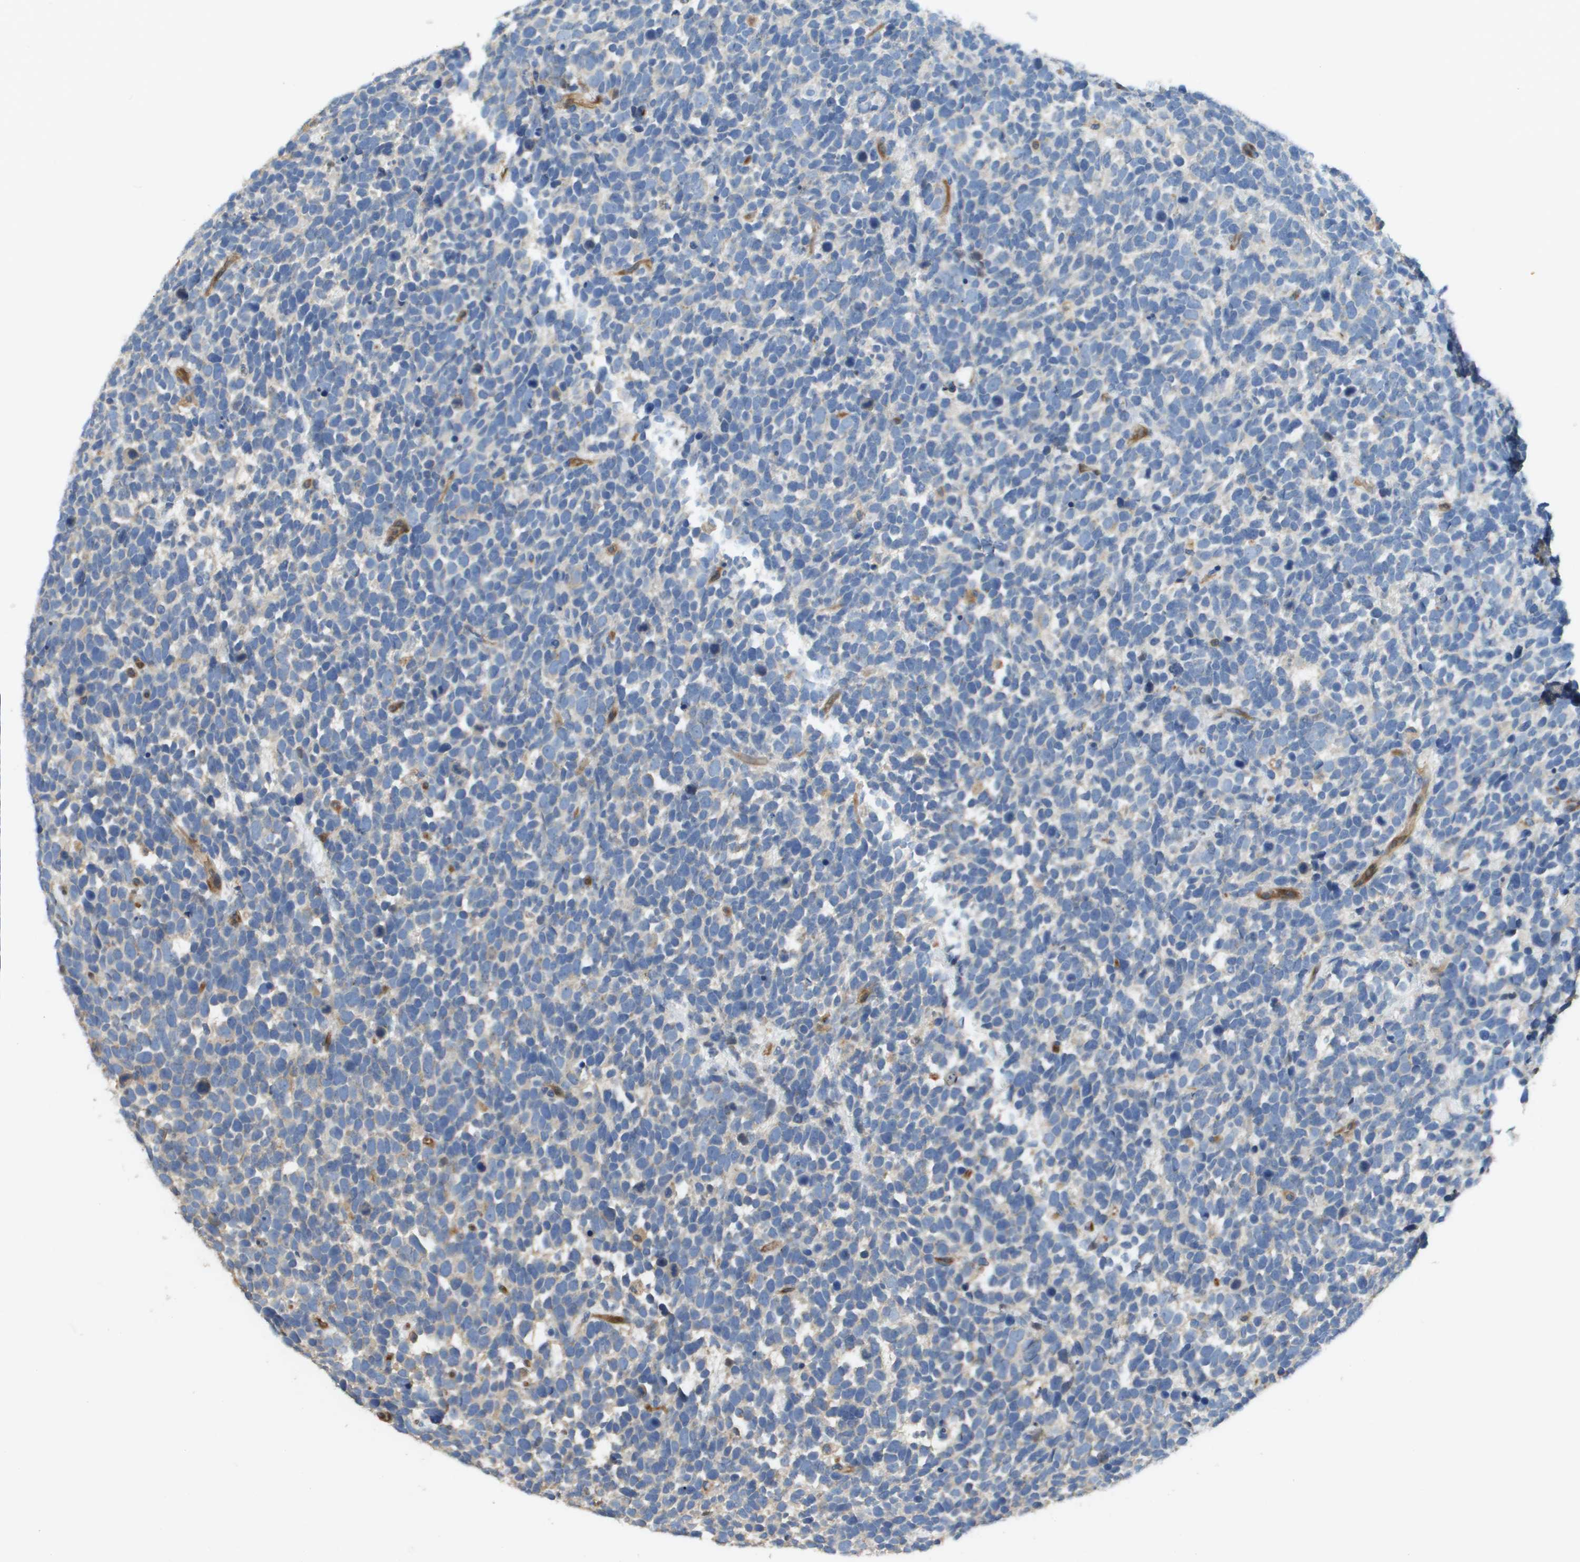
{"staining": {"intensity": "negative", "quantity": "none", "location": "none"}, "tissue": "urothelial cancer", "cell_type": "Tumor cells", "image_type": "cancer", "snomed": [{"axis": "morphology", "description": "Urothelial carcinoma, High grade"}, {"axis": "topography", "description": "Urinary bladder"}], "caption": "The image demonstrates no staining of tumor cells in urothelial carcinoma (high-grade). (Immunohistochemistry (ihc), brightfield microscopy, high magnification).", "gene": "CASP10", "patient": {"sex": "female", "age": 82}}